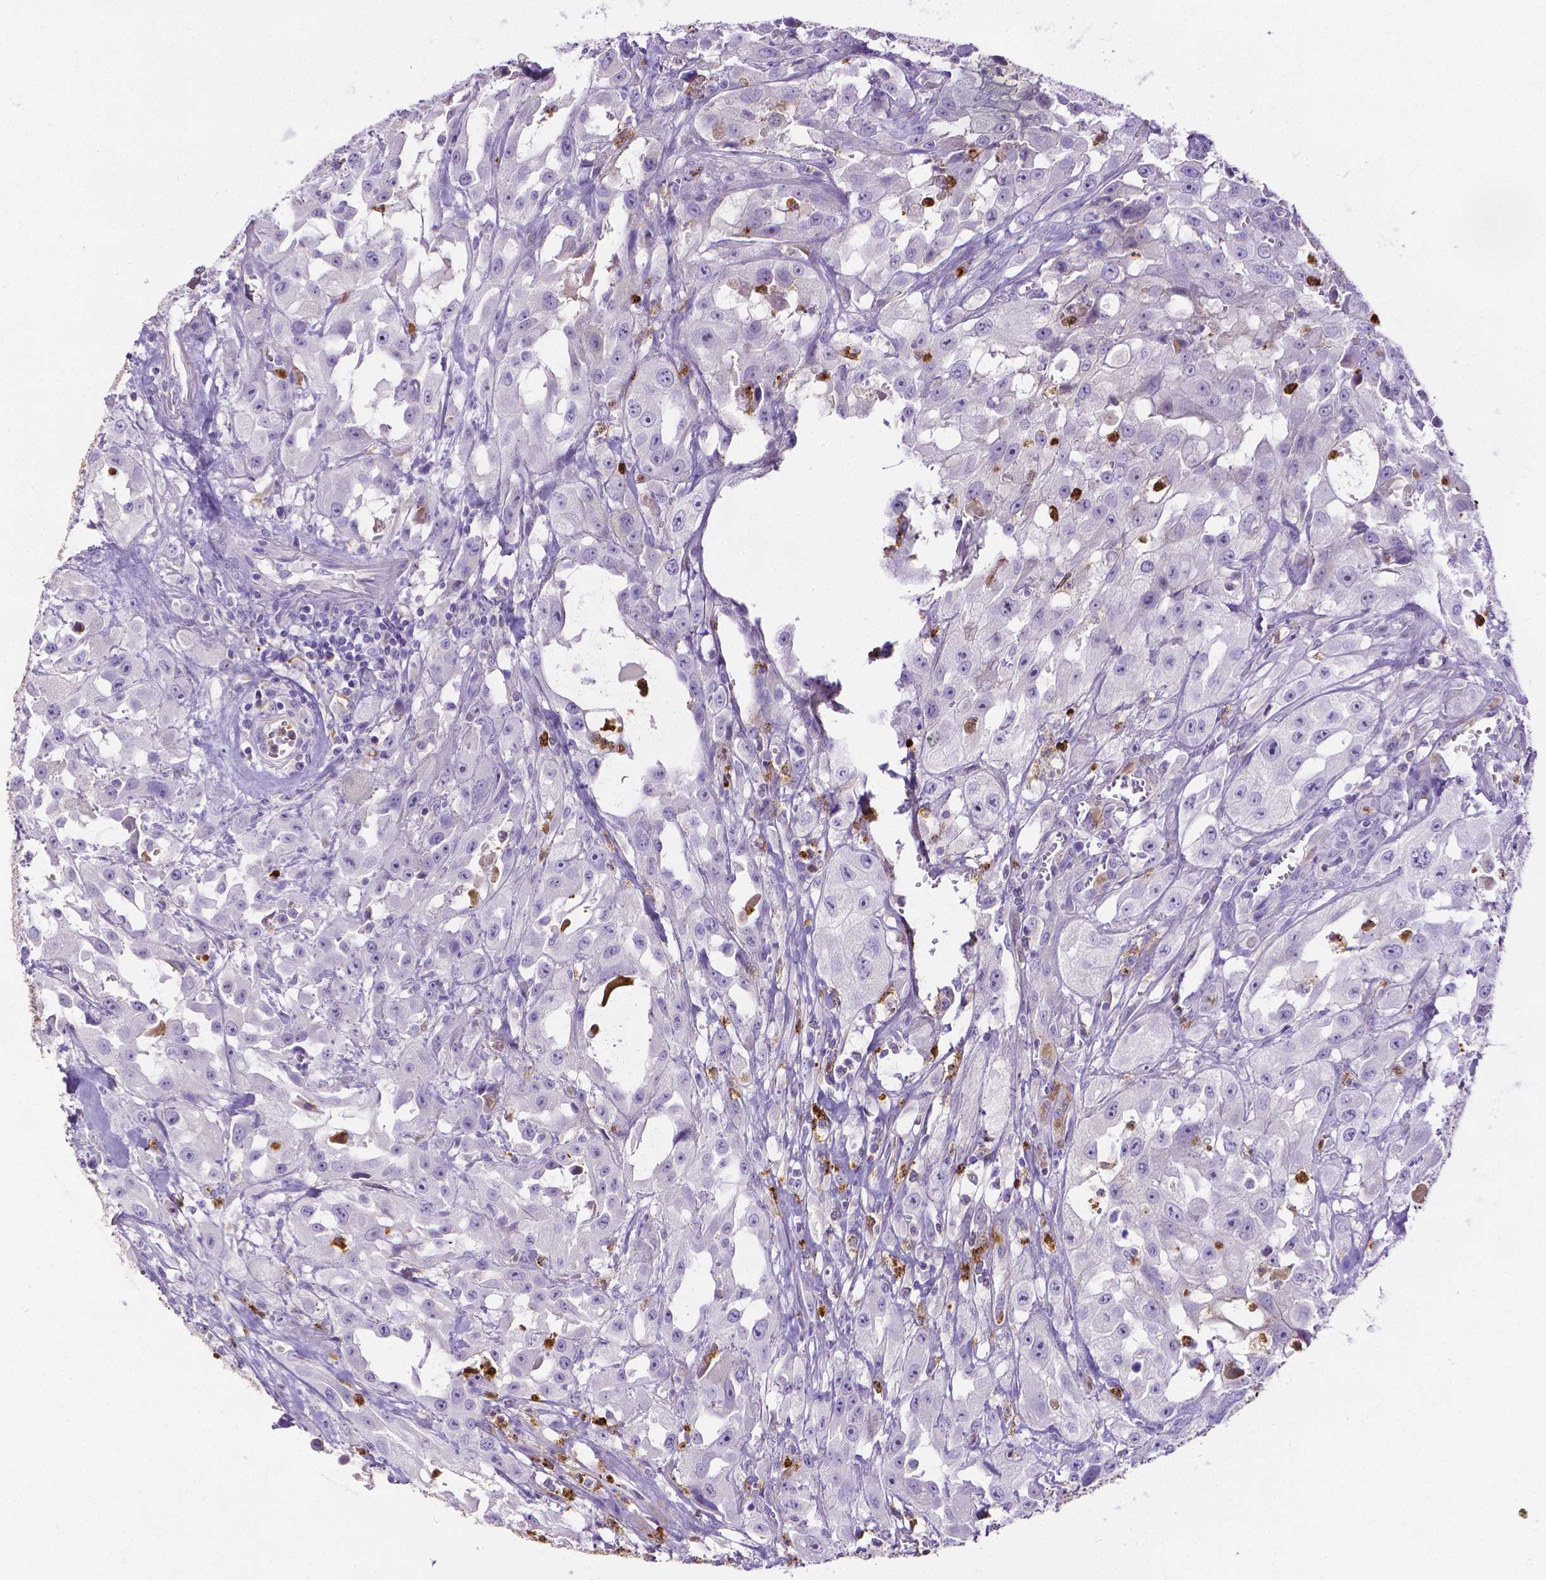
{"staining": {"intensity": "negative", "quantity": "none", "location": "none"}, "tissue": "urothelial cancer", "cell_type": "Tumor cells", "image_type": "cancer", "snomed": [{"axis": "morphology", "description": "Urothelial carcinoma, High grade"}, {"axis": "topography", "description": "Urinary bladder"}], "caption": "Protein analysis of urothelial cancer exhibits no significant staining in tumor cells.", "gene": "MMP9", "patient": {"sex": "male", "age": 79}}